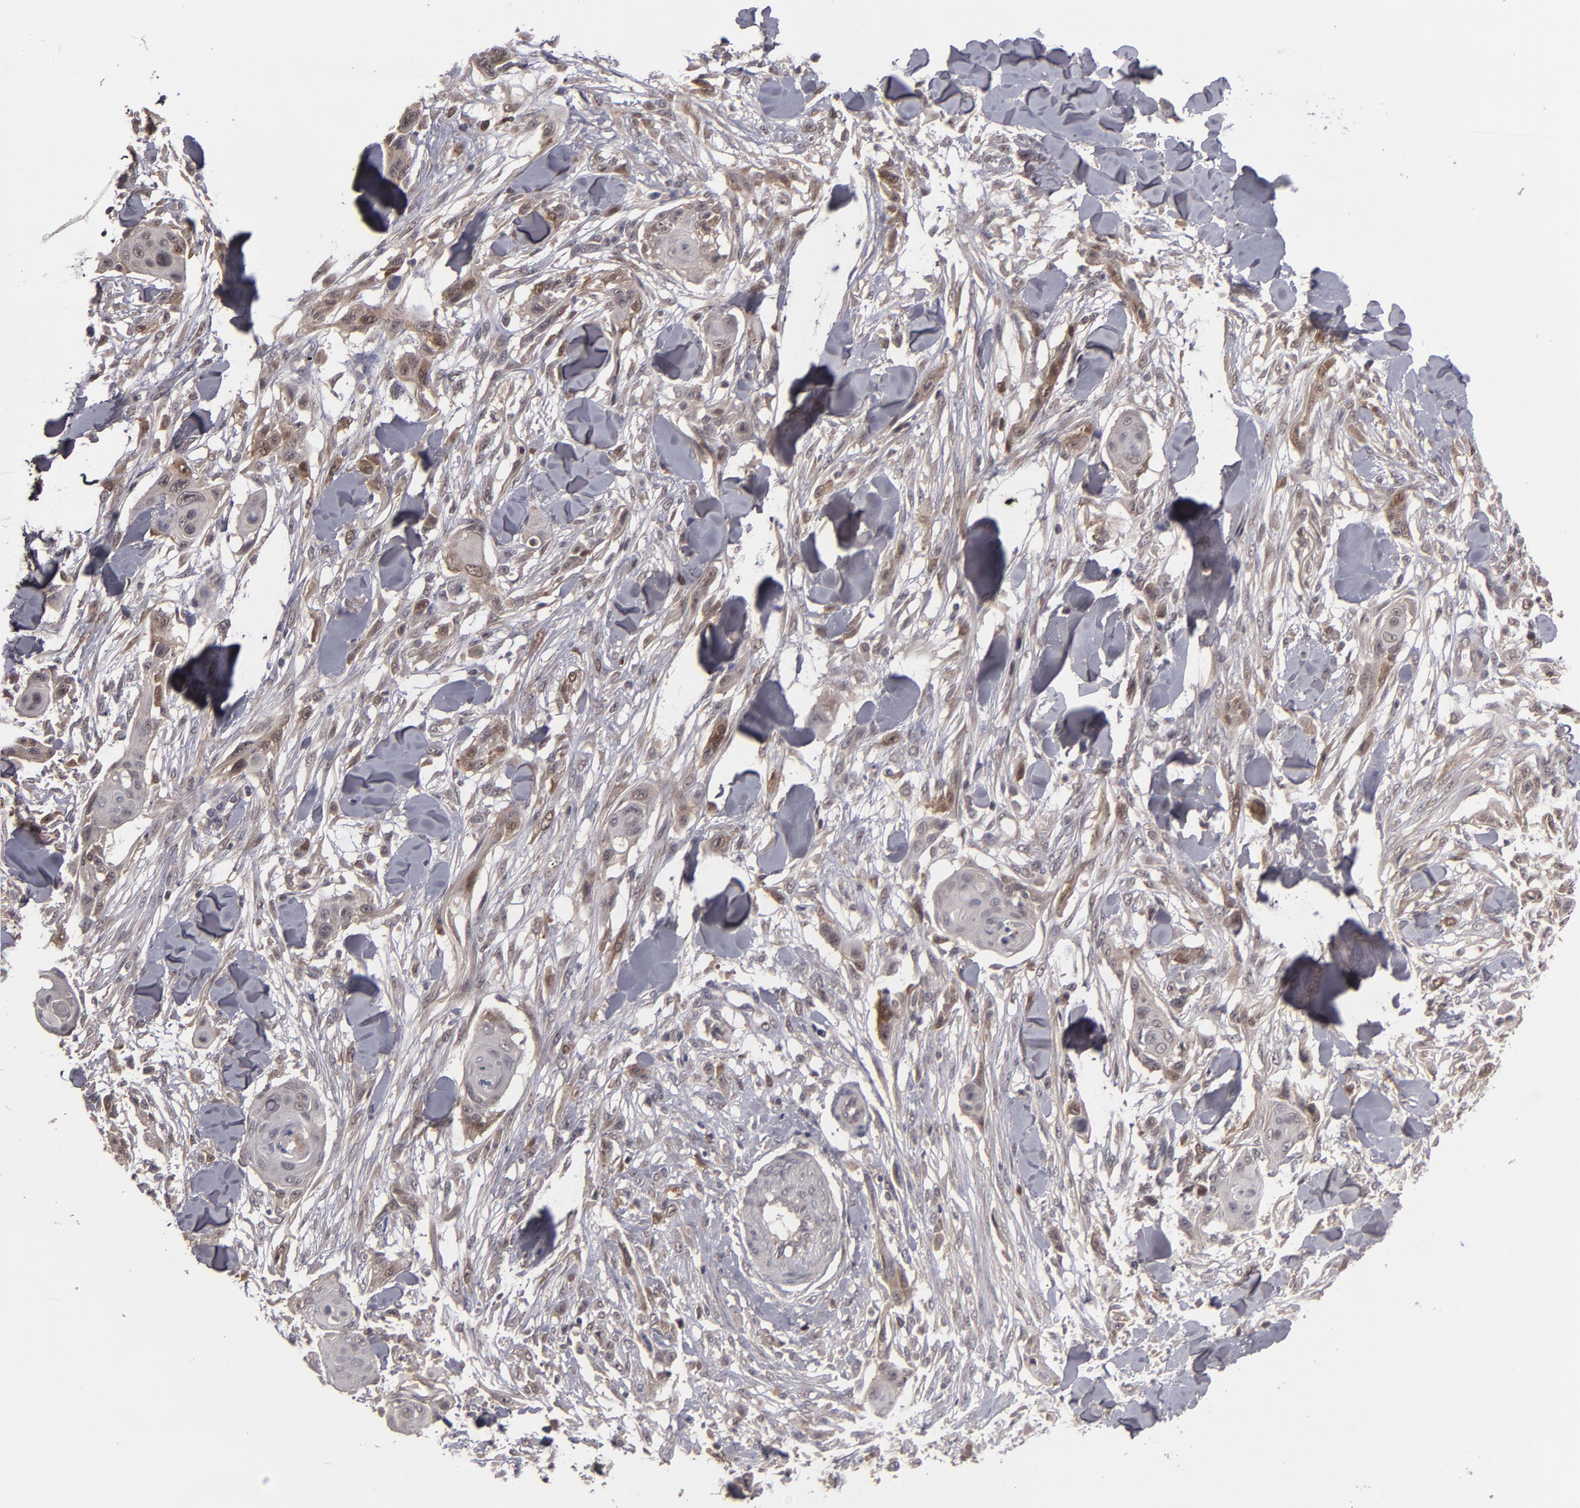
{"staining": {"intensity": "moderate", "quantity": ">75%", "location": "cytoplasmic/membranous"}, "tissue": "skin cancer", "cell_type": "Tumor cells", "image_type": "cancer", "snomed": [{"axis": "morphology", "description": "Squamous cell carcinoma, NOS"}, {"axis": "topography", "description": "Skin"}], "caption": "Skin cancer tissue shows moderate cytoplasmic/membranous positivity in about >75% of tumor cells, visualized by immunohistochemistry.", "gene": "TYMS", "patient": {"sex": "female", "age": 59}}